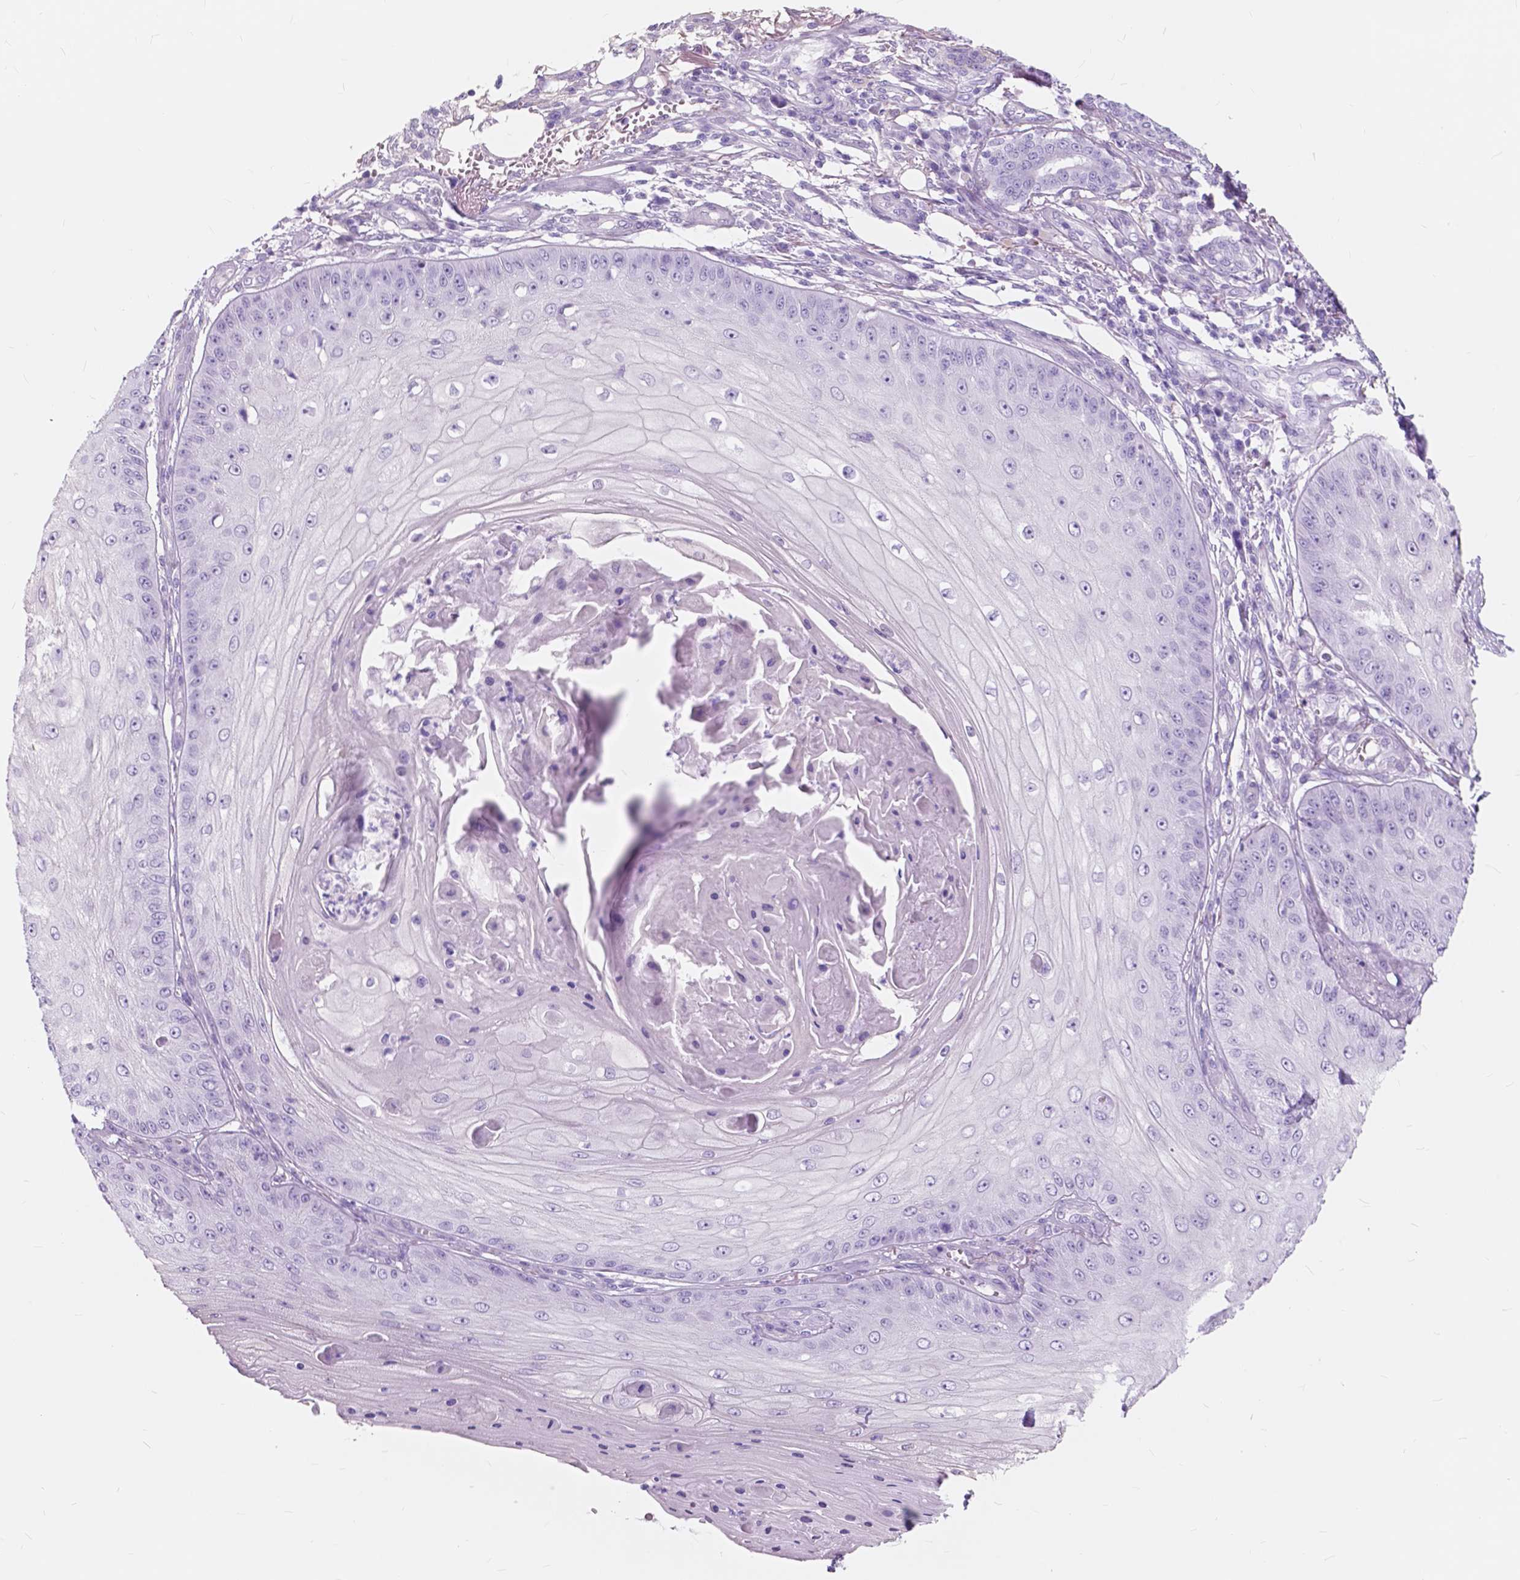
{"staining": {"intensity": "negative", "quantity": "none", "location": "none"}, "tissue": "skin cancer", "cell_type": "Tumor cells", "image_type": "cancer", "snomed": [{"axis": "morphology", "description": "Squamous cell carcinoma, NOS"}, {"axis": "topography", "description": "Skin"}], "caption": "There is no significant staining in tumor cells of skin cancer.", "gene": "FXYD2", "patient": {"sex": "male", "age": 70}}